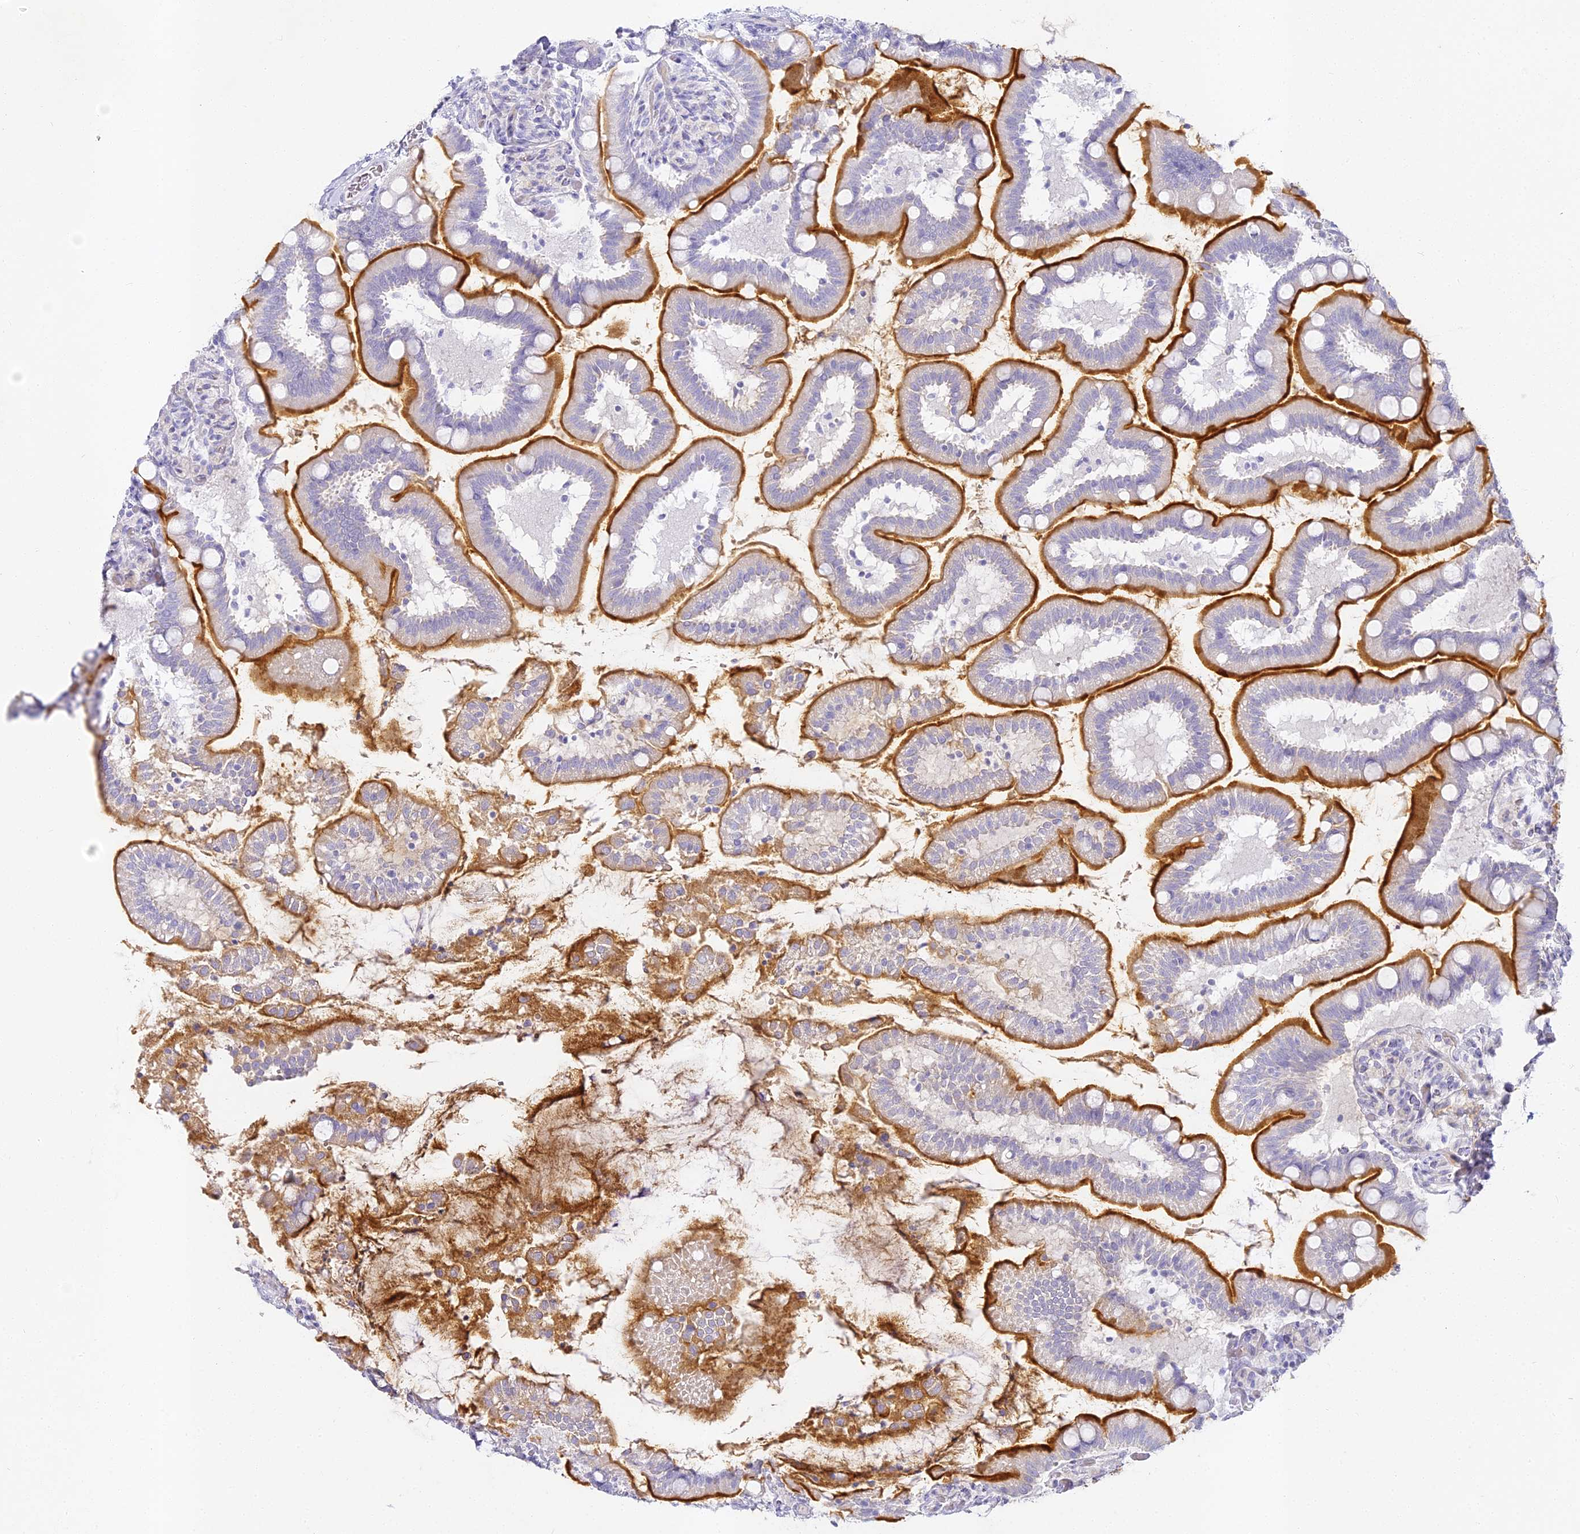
{"staining": {"intensity": "strong", "quantity": "25%-75%", "location": "cytoplasmic/membranous"}, "tissue": "small intestine", "cell_type": "Glandular cells", "image_type": "normal", "snomed": [{"axis": "morphology", "description": "Normal tissue, NOS"}, {"axis": "topography", "description": "Small intestine"}], "caption": "This histopathology image demonstrates unremarkable small intestine stained with IHC to label a protein in brown. The cytoplasmic/membranous of glandular cells show strong positivity for the protein. Nuclei are counter-stained blue.", "gene": "ALPG", "patient": {"sex": "female", "age": 64}}